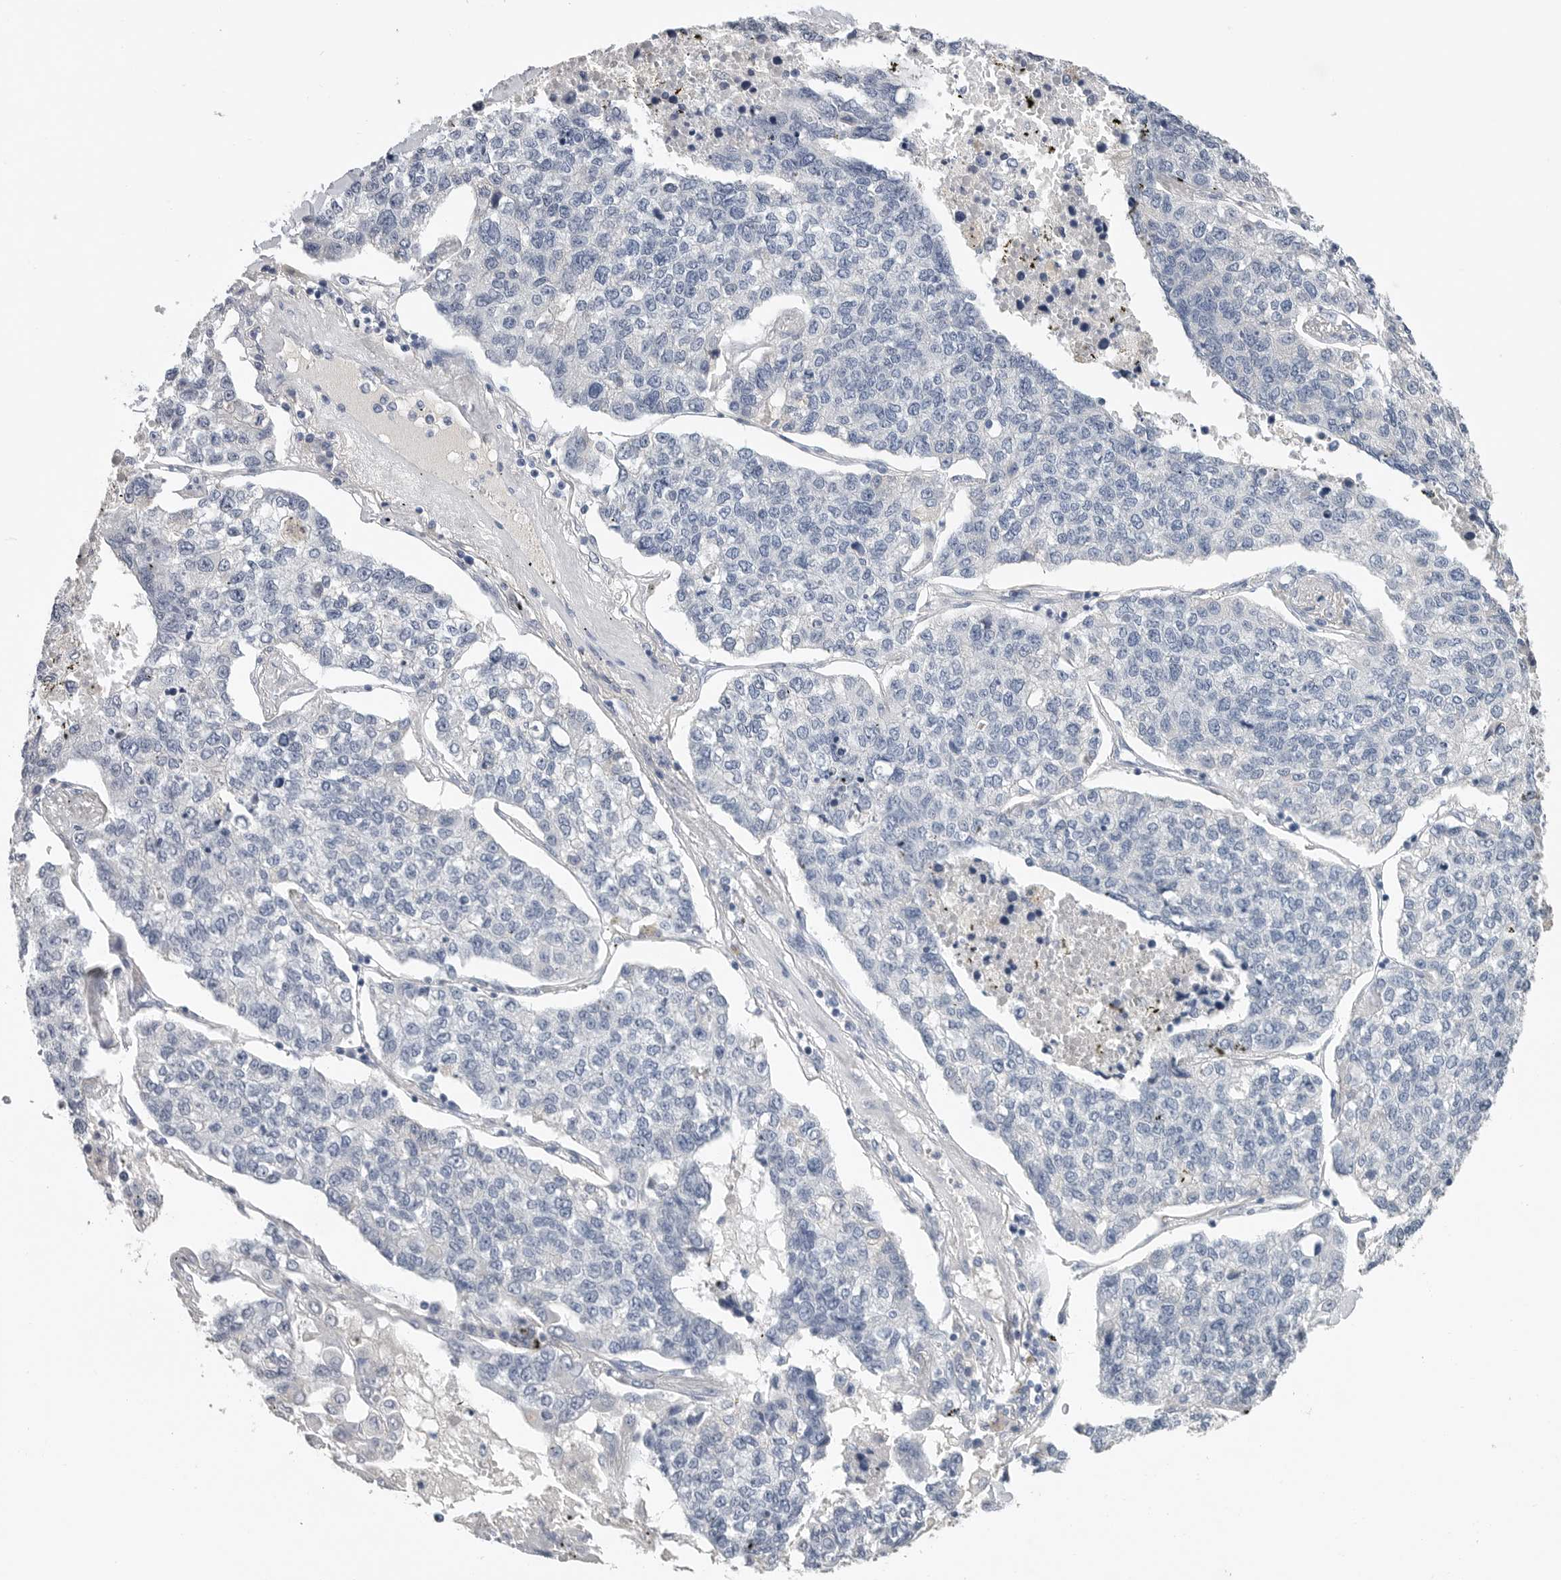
{"staining": {"intensity": "negative", "quantity": "none", "location": "none"}, "tissue": "lung cancer", "cell_type": "Tumor cells", "image_type": "cancer", "snomed": [{"axis": "morphology", "description": "Adenocarcinoma, NOS"}, {"axis": "topography", "description": "Lung"}], "caption": "Immunohistochemistry (IHC) of human lung cancer (adenocarcinoma) reveals no expression in tumor cells.", "gene": "FABP6", "patient": {"sex": "male", "age": 49}}